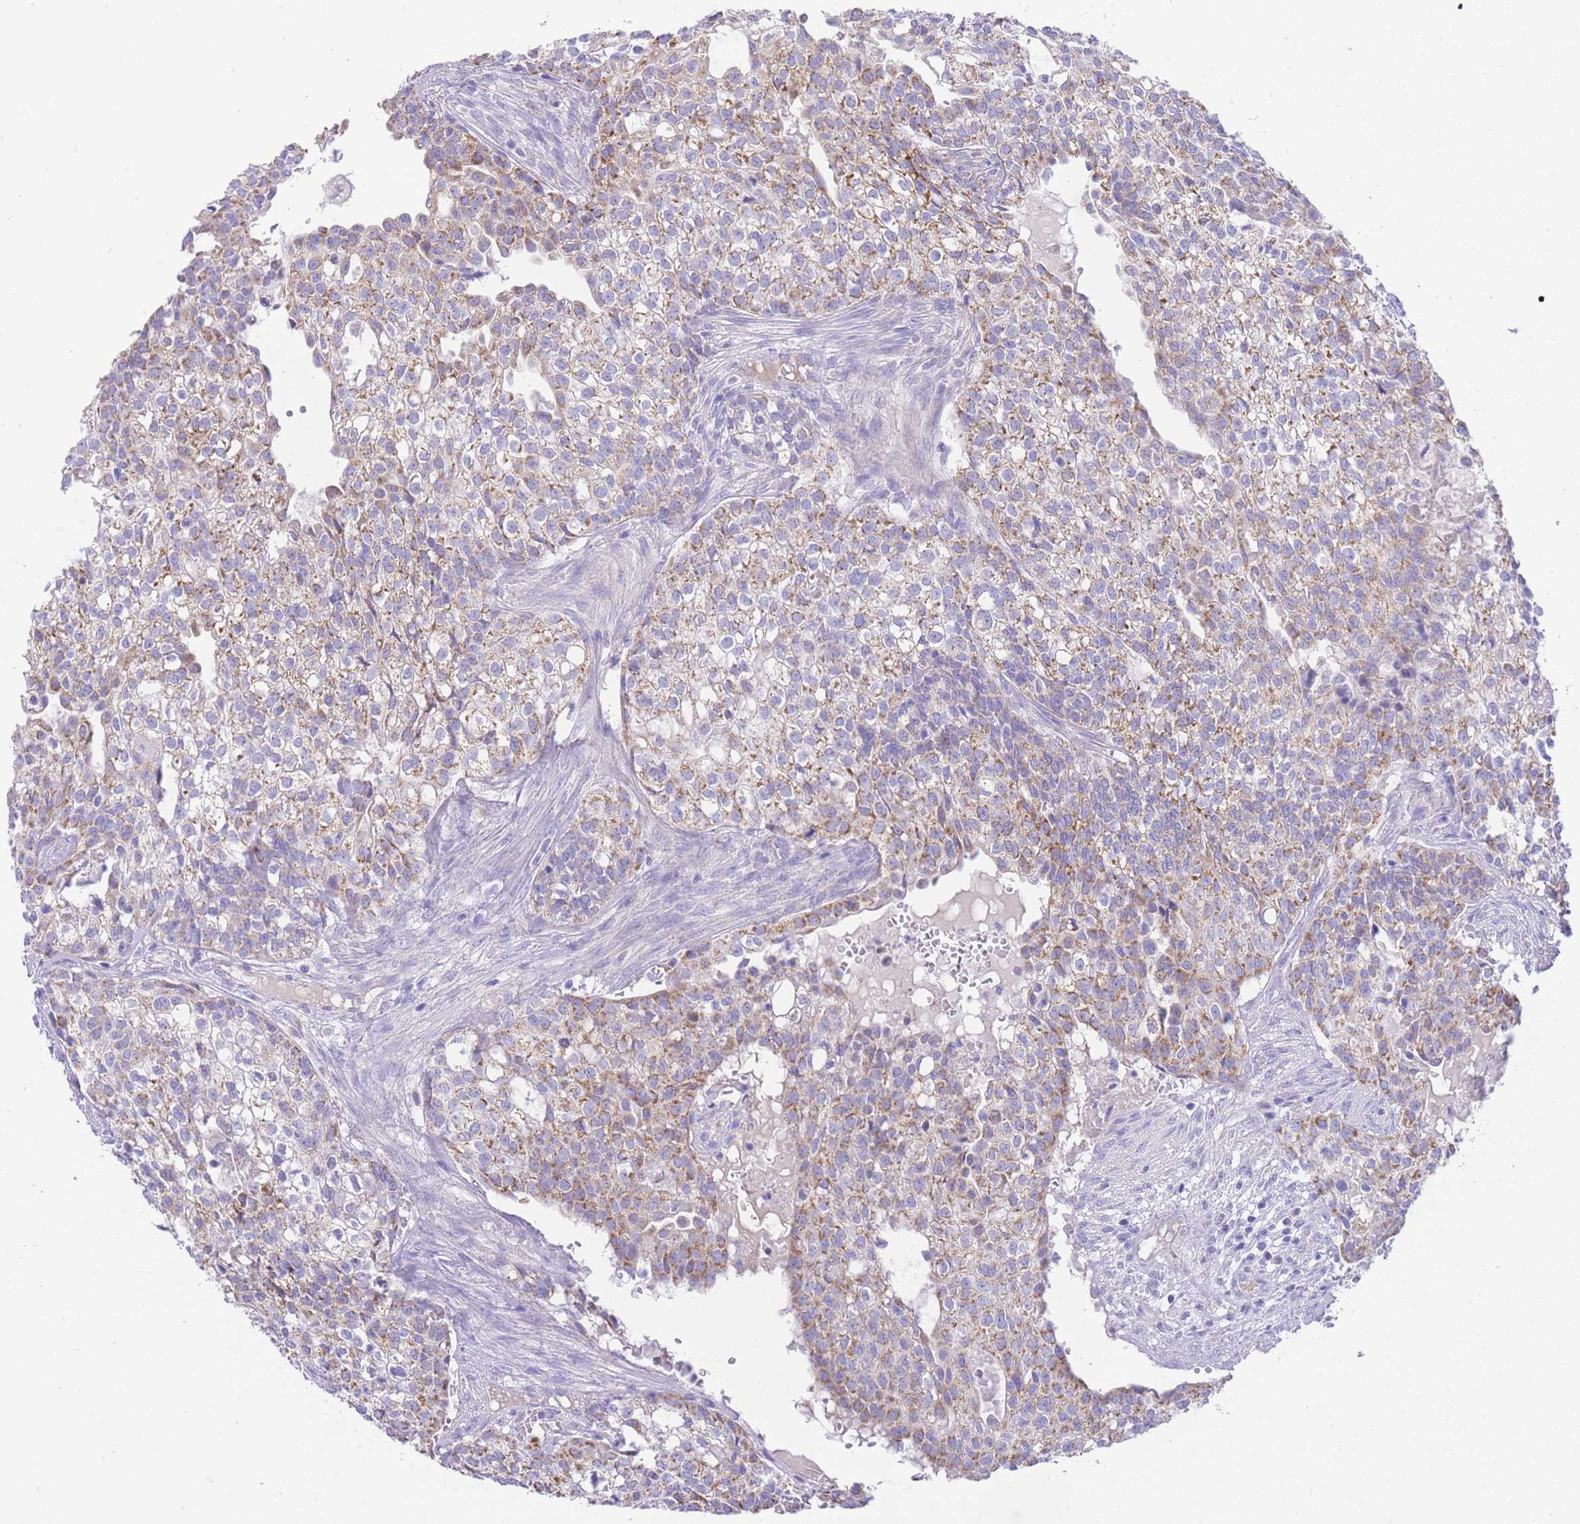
{"staining": {"intensity": "moderate", "quantity": "25%-75%", "location": "cytoplasmic/membranous"}, "tissue": "head and neck cancer", "cell_type": "Tumor cells", "image_type": "cancer", "snomed": [{"axis": "morphology", "description": "Adenocarcinoma, NOS"}, {"axis": "topography", "description": "Head-Neck"}], "caption": "This image displays immunohistochemistry staining of human adenocarcinoma (head and neck), with medium moderate cytoplasmic/membranous staining in about 25%-75% of tumor cells.", "gene": "ACSM4", "patient": {"sex": "male", "age": 81}}